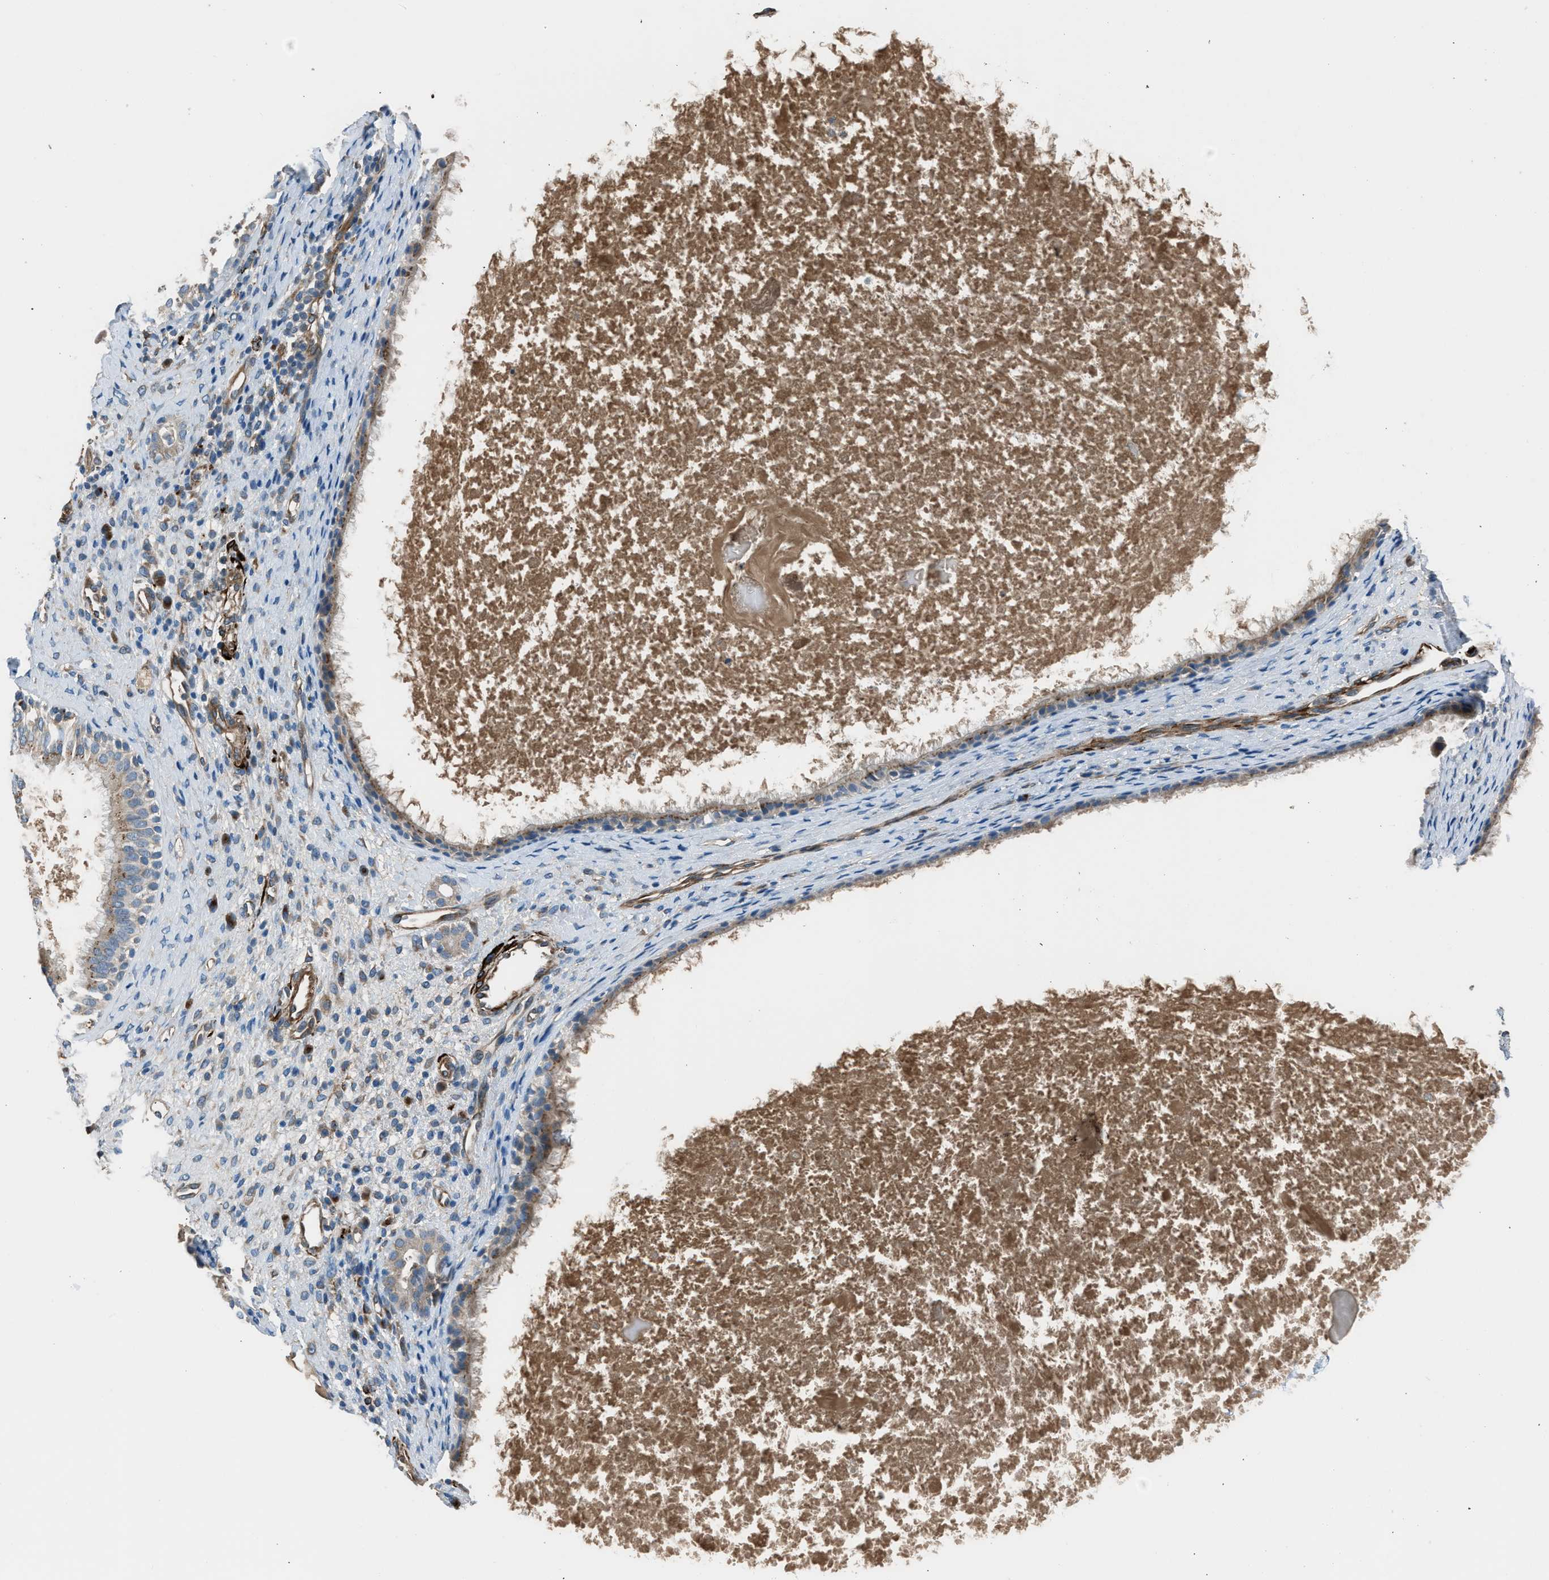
{"staining": {"intensity": "moderate", "quantity": ">75%", "location": "cytoplasmic/membranous"}, "tissue": "nasopharynx", "cell_type": "Respiratory epithelial cells", "image_type": "normal", "snomed": [{"axis": "morphology", "description": "Normal tissue, NOS"}, {"axis": "topography", "description": "Nasopharynx"}], "caption": "IHC micrograph of benign nasopharynx: nasopharynx stained using immunohistochemistry shows medium levels of moderate protein expression localized specifically in the cytoplasmic/membranous of respiratory epithelial cells, appearing as a cytoplasmic/membranous brown color.", "gene": "LMBR1", "patient": {"sex": "male", "age": 22}}